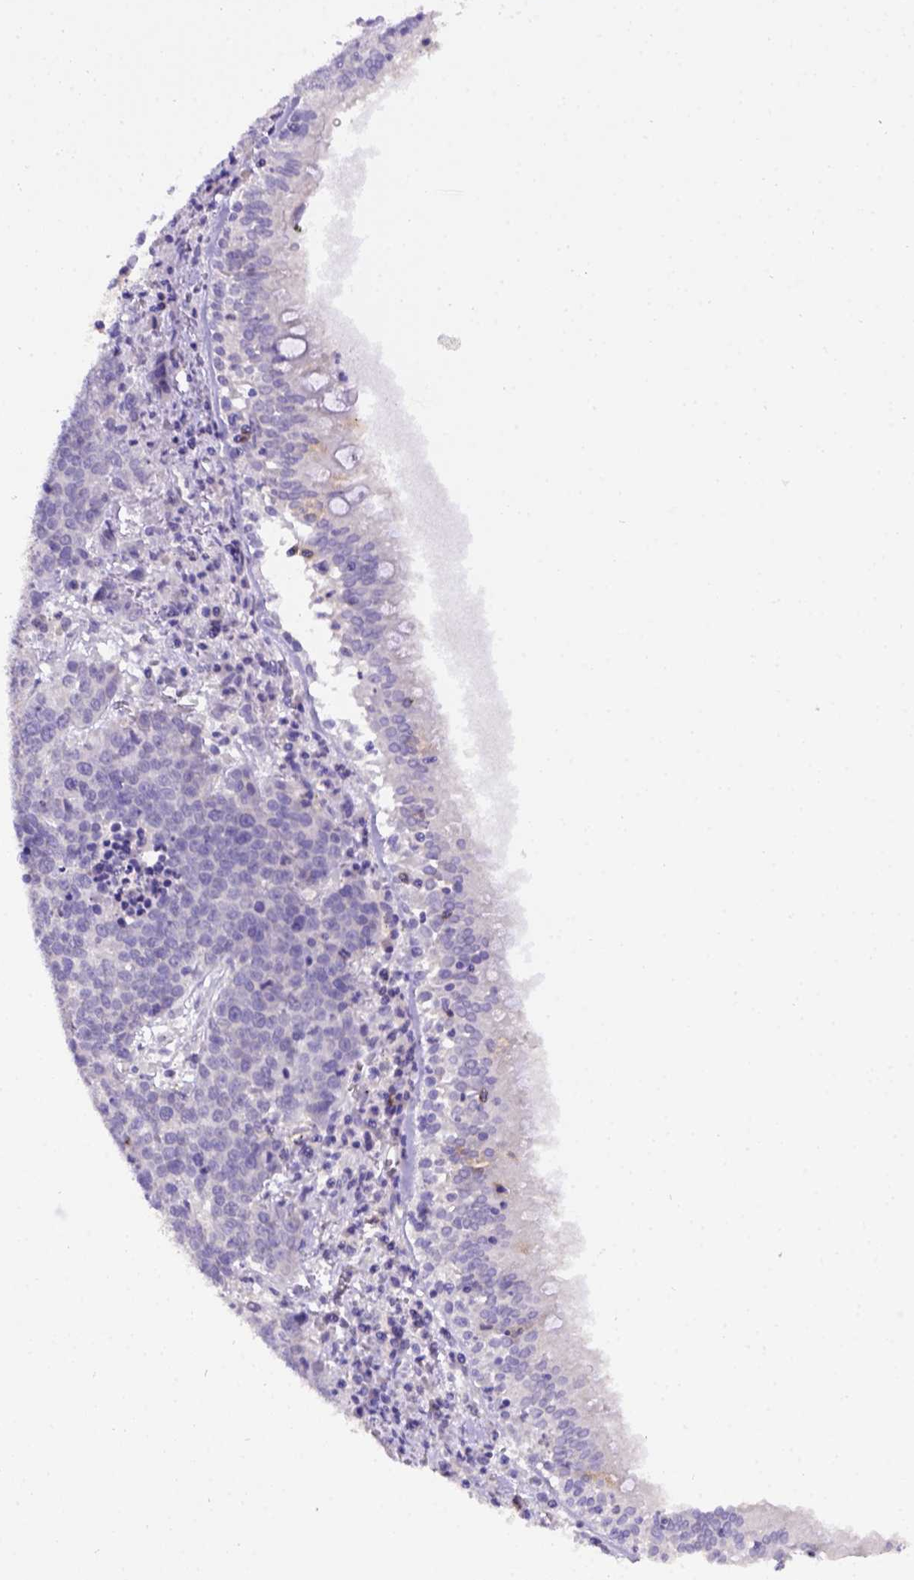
{"staining": {"intensity": "negative", "quantity": "none", "location": "none"}, "tissue": "lung cancer", "cell_type": "Tumor cells", "image_type": "cancer", "snomed": [{"axis": "morphology", "description": "Squamous cell carcinoma, NOS"}, {"axis": "morphology", "description": "Squamous cell carcinoma, metastatic, NOS"}, {"axis": "topography", "description": "Lung"}, {"axis": "topography", "description": "Pleura, NOS"}], "caption": "IHC of lung cancer shows no expression in tumor cells. The staining is performed using DAB (3,3'-diaminobenzidine) brown chromogen with nuclei counter-stained in using hematoxylin.", "gene": "B3GAT1", "patient": {"sex": "male", "age": 72}}